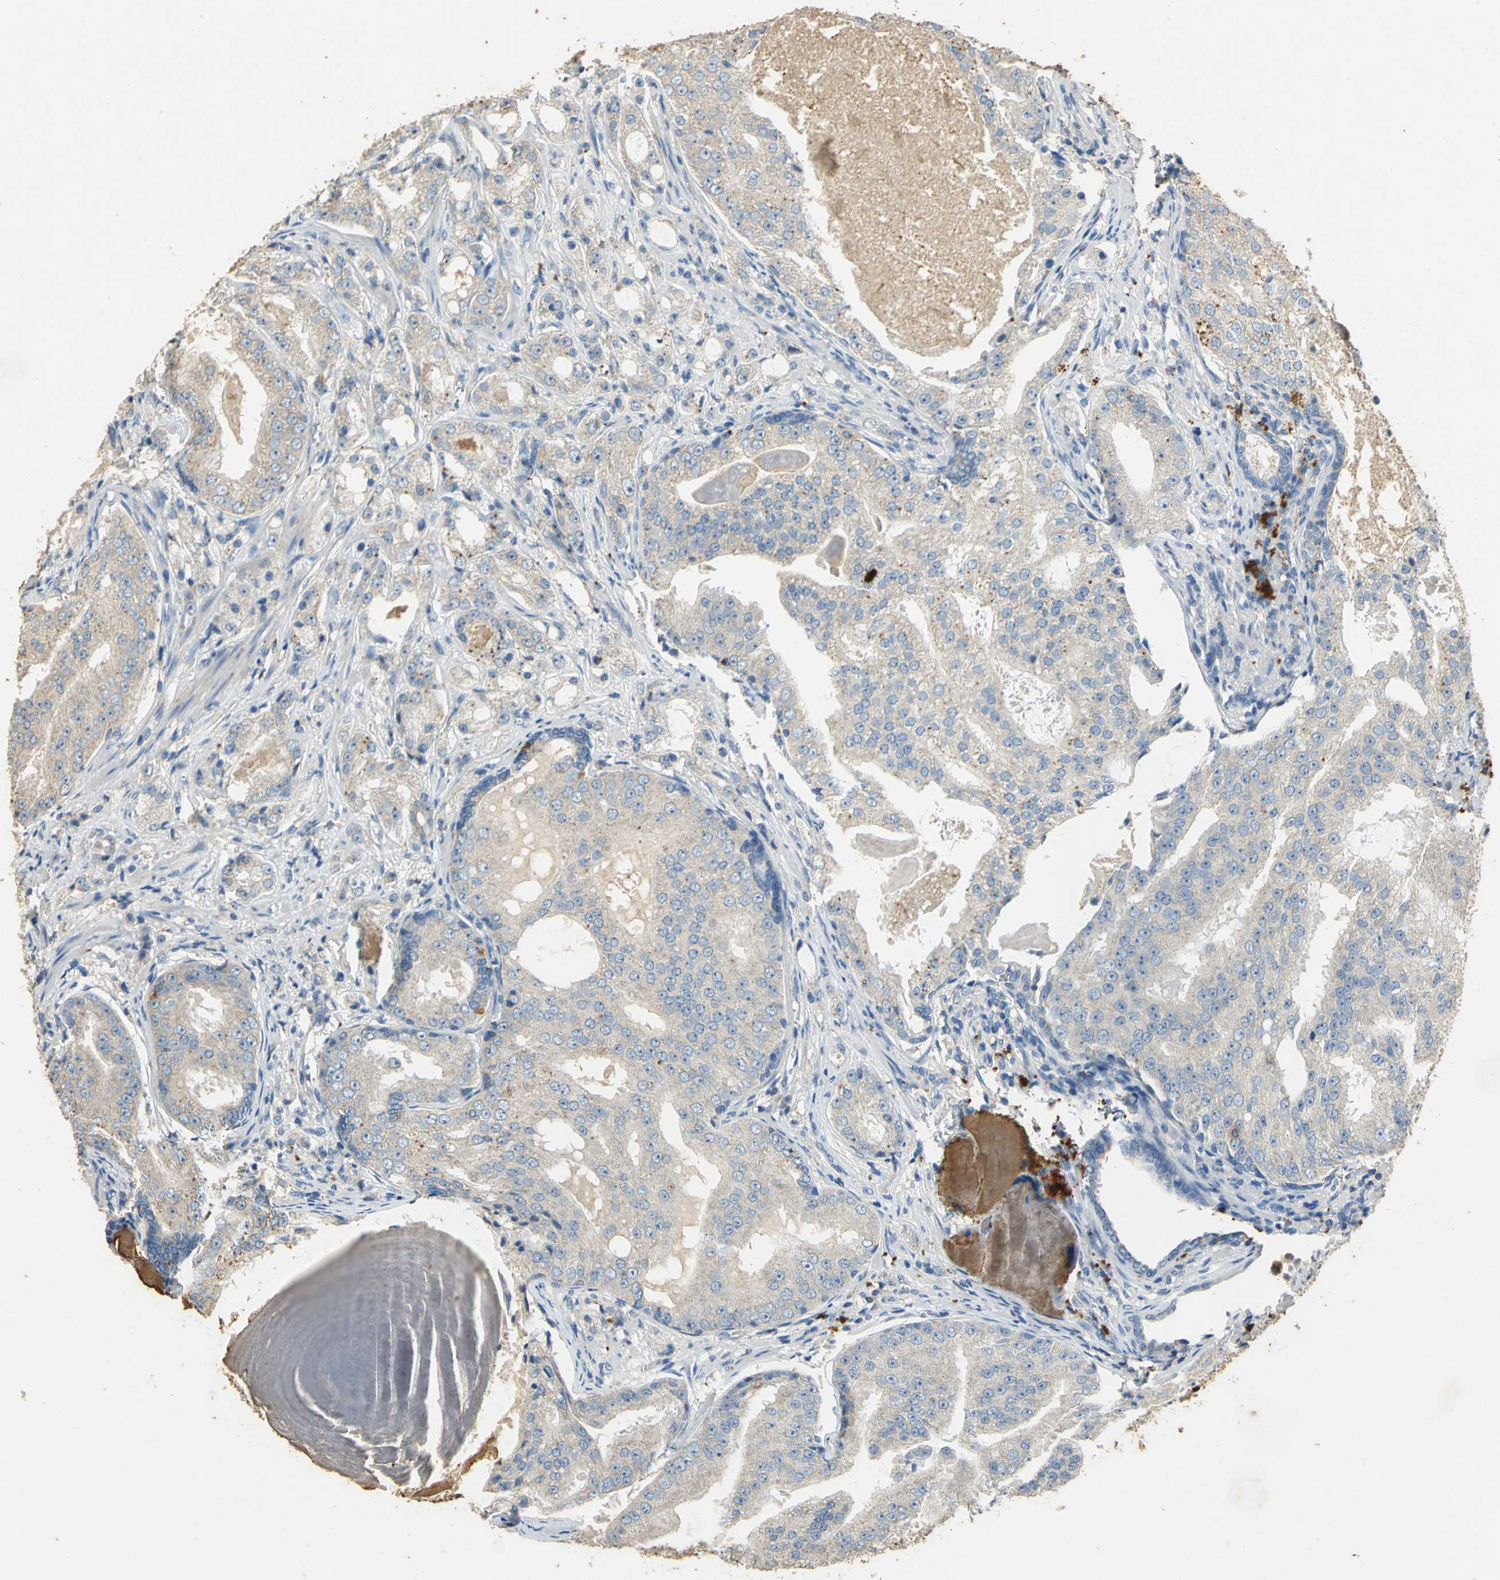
{"staining": {"intensity": "weak", "quantity": ">75%", "location": "cytoplasmic/membranous"}, "tissue": "prostate cancer", "cell_type": "Tumor cells", "image_type": "cancer", "snomed": [{"axis": "morphology", "description": "Adenocarcinoma, High grade"}, {"axis": "topography", "description": "Prostate"}], "caption": "Prostate cancer was stained to show a protein in brown. There is low levels of weak cytoplasmic/membranous positivity in approximately >75% of tumor cells.", "gene": "ADAMTS5", "patient": {"sex": "male", "age": 68}}